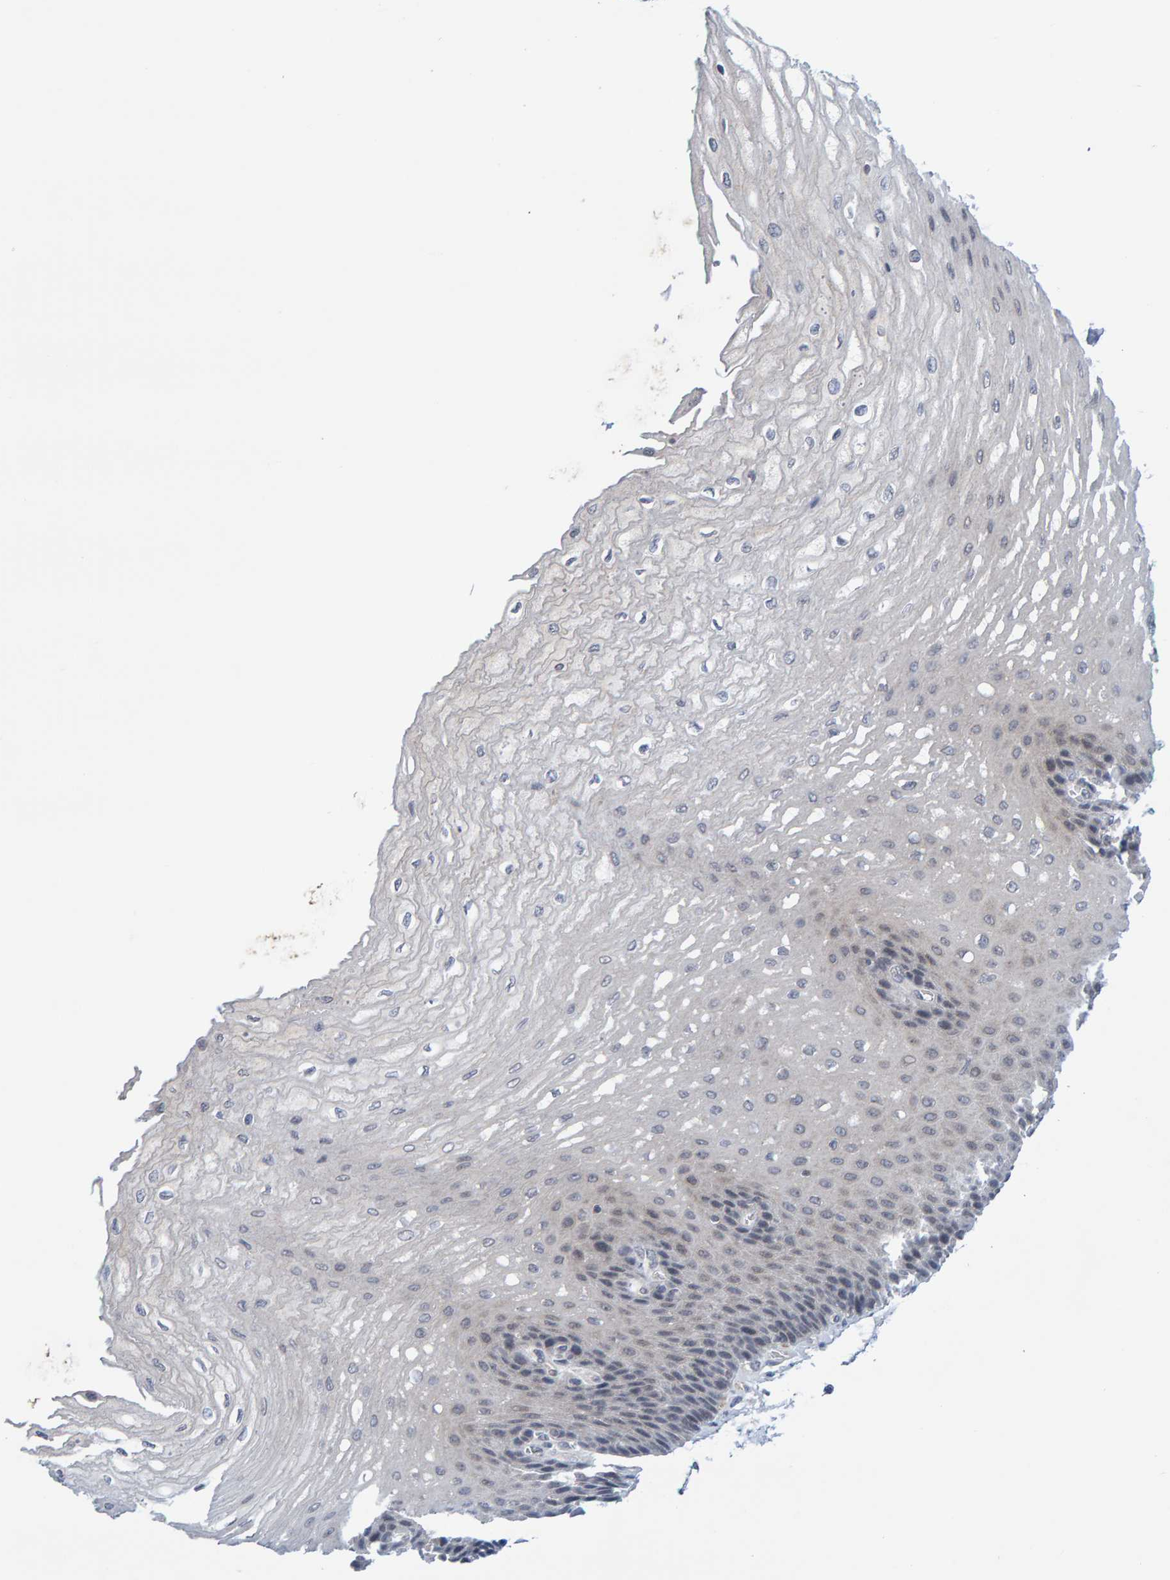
{"staining": {"intensity": "negative", "quantity": "none", "location": "none"}, "tissue": "esophagus", "cell_type": "Squamous epithelial cells", "image_type": "normal", "snomed": [{"axis": "morphology", "description": "Normal tissue, NOS"}, {"axis": "topography", "description": "Esophagus"}], "caption": "This photomicrograph is of normal esophagus stained with immunohistochemistry (IHC) to label a protein in brown with the nuclei are counter-stained blue. There is no staining in squamous epithelial cells. (Stains: DAB (3,3'-diaminobenzidine) immunohistochemistry with hematoxylin counter stain, Microscopy: brightfield microscopy at high magnification).", "gene": "CDH2", "patient": {"sex": "female", "age": 72}}